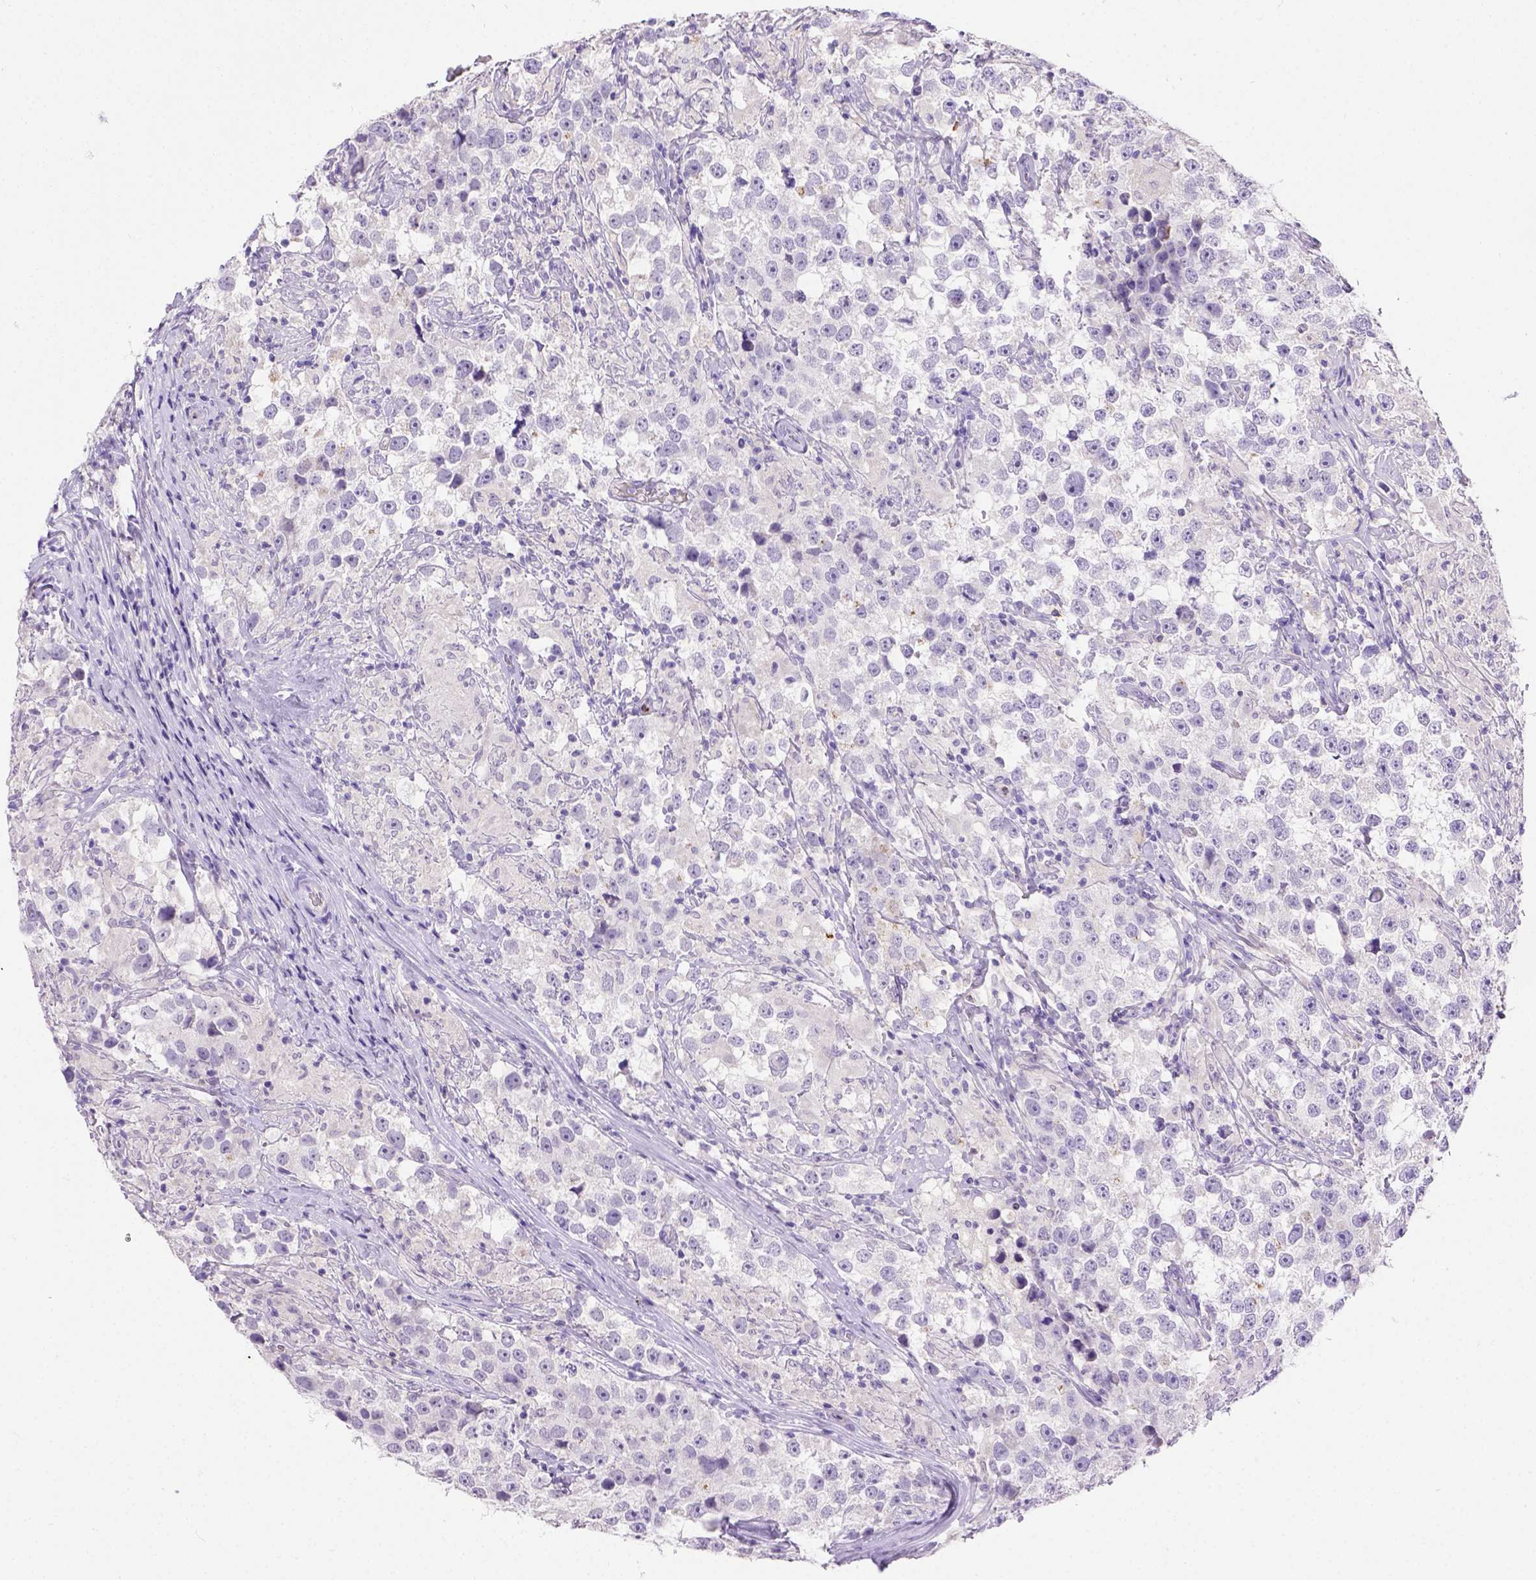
{"staining": {"intensity": "negative", "quantity": "none", "location": "none"}, "tissue": "testis cancer", "cell_type": "Tumor cells", "image_type": "cancer", "snomed": [{"axis": "morphology", "description": "Seminoma, NOS"}, {"axis": "topography", "description": "Testis"}], "caption": "This is a image of immunohistochemistry (IHC) staining of seminoma (testis), which shows no expression in tumor cells. (Stains: DAB (3,3'-diaminobenzidine) IHC with hematoxylin counter stain, Microscopy: brightfield microscopy at high magnification).", "gene": "B3GAT1", "patient": {"sex": "male", "age": 46}}